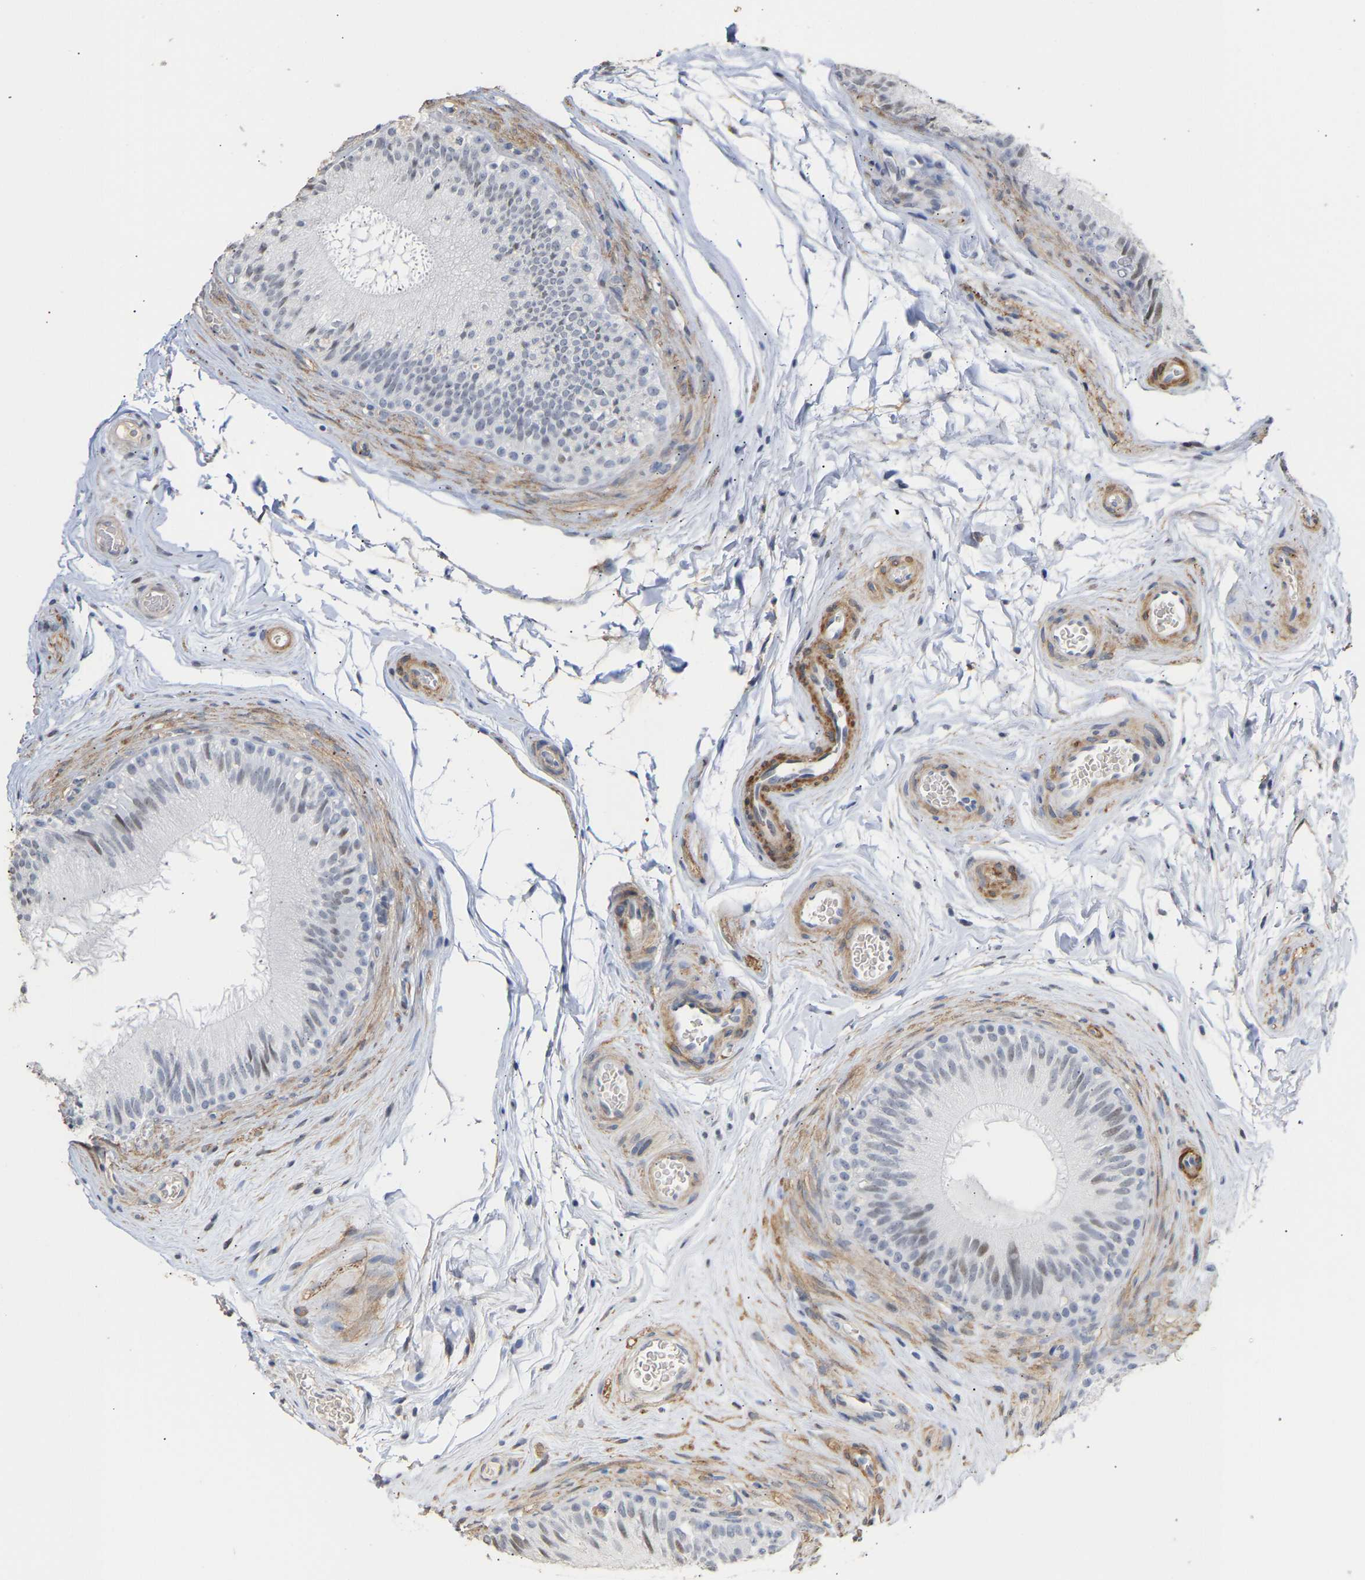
{"staining": {"intensity": "weak", "quantity": "<25%", "location": "nuclear"}, "tissue": "epididymis", "cell_type": "Glandular cells", "image_type": "normal", "snomed": [{"axis": "morphology", "description": "Normal tissue, NOS"}, {"axis": "topography", "description": "Testis"}, {"axis": "topography", "description": "Epididymis"}], "caption": "This is an immunohistochemistry image of benign epididymis. There is no positivity in glandular cells.", "gene": "AMPH", "patient": {"sex": "male", "age": 36}}